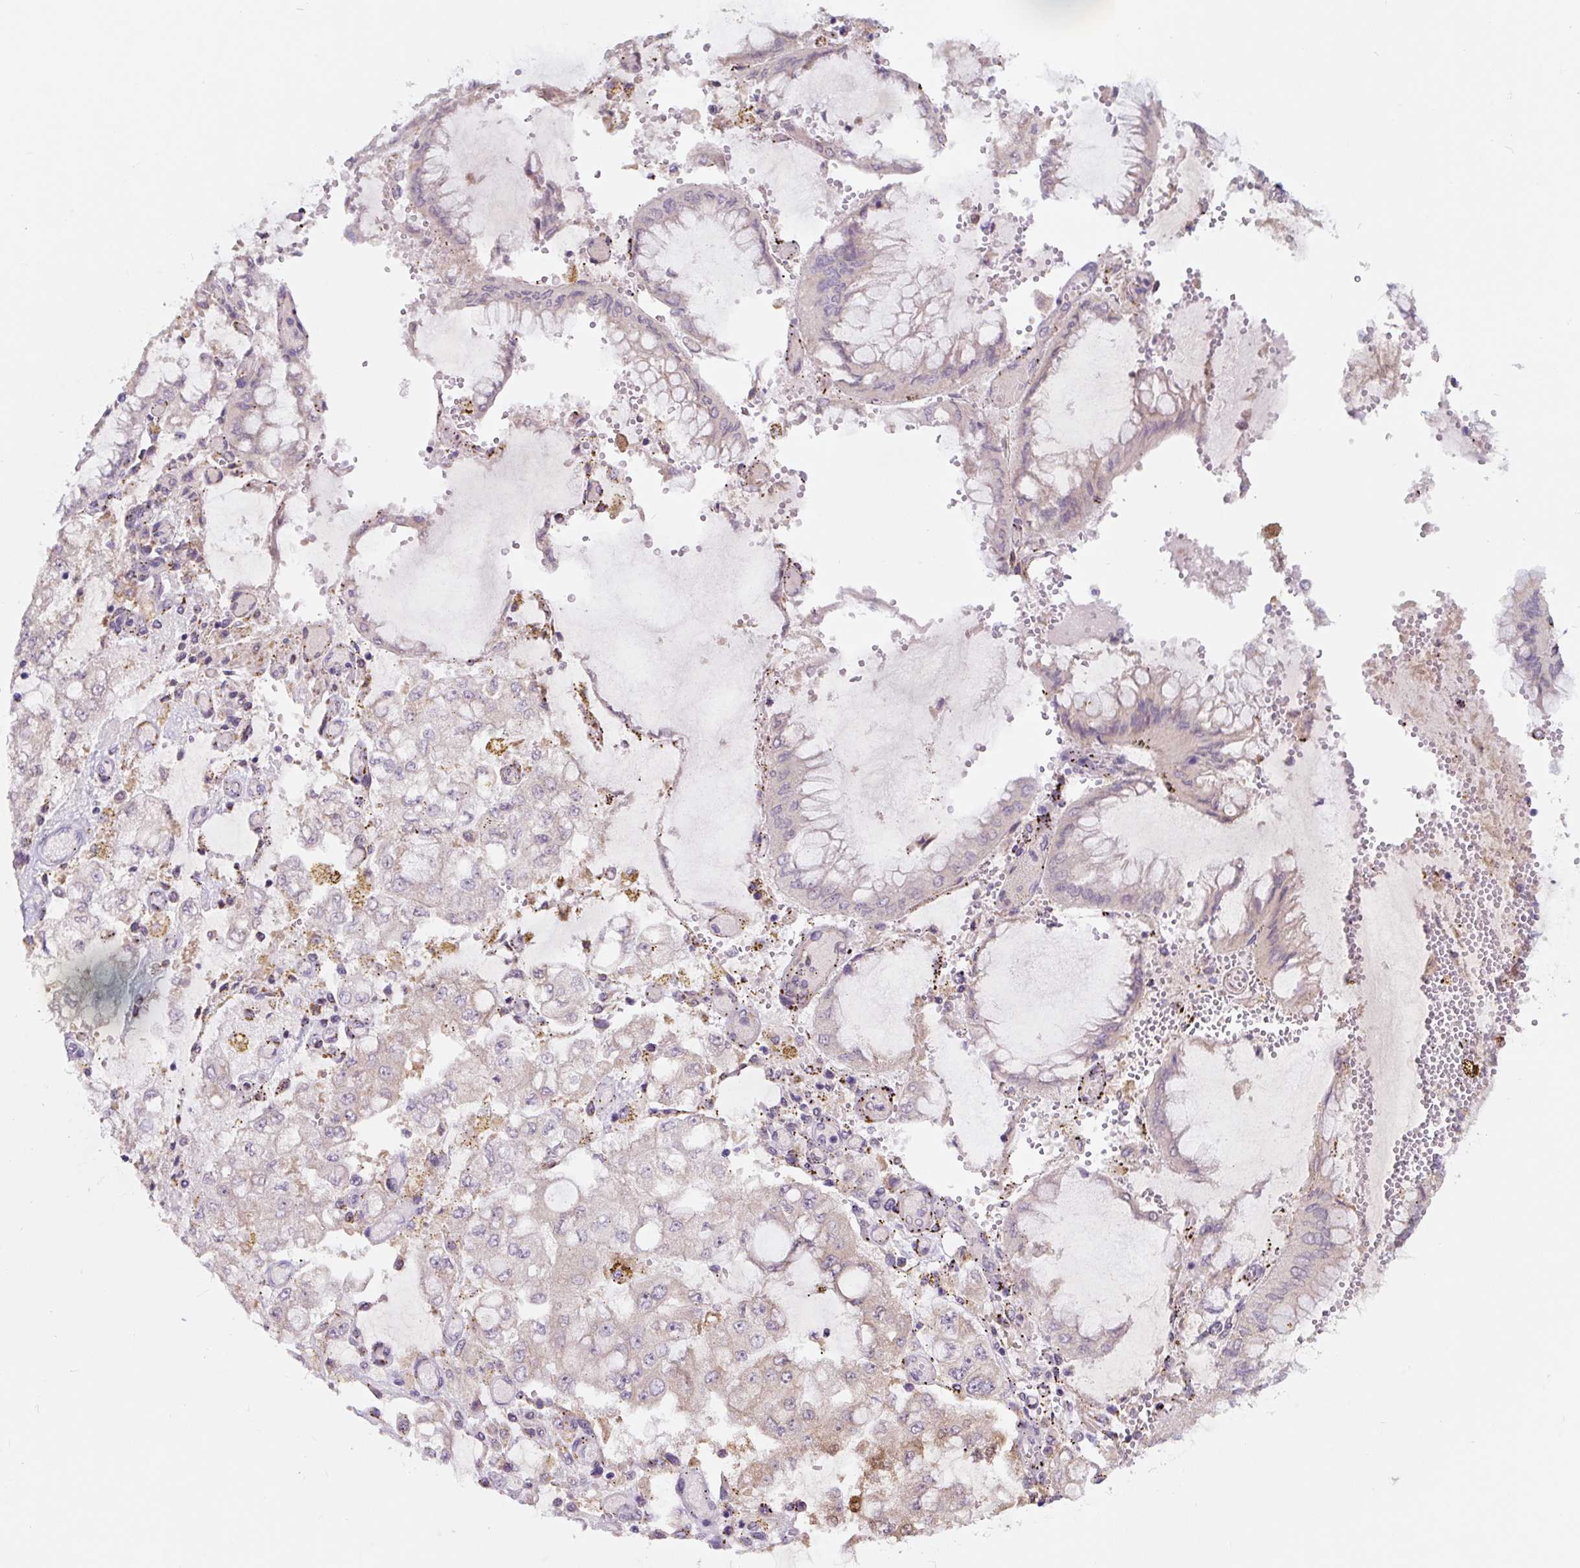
{"staining": {"intensity": "negative", "quantity": "none", "location": "none"}, "tissue": "stomach cancer", "cell_type": "Tumor cells", "image_type": "cancer", "snomed": [{"axis": "morphology", "description": "Adenocarcinoma, NOS"}, {"axis": "topography", "description": "Stomach"}], "caption": "Immunohistochemical staining of human stomach cancer (adenocarcinoma) demonstrates no significant expression in tumor cells.", "gene": "ASRGL1", "patient": {"sex": "male", "age": 76}}